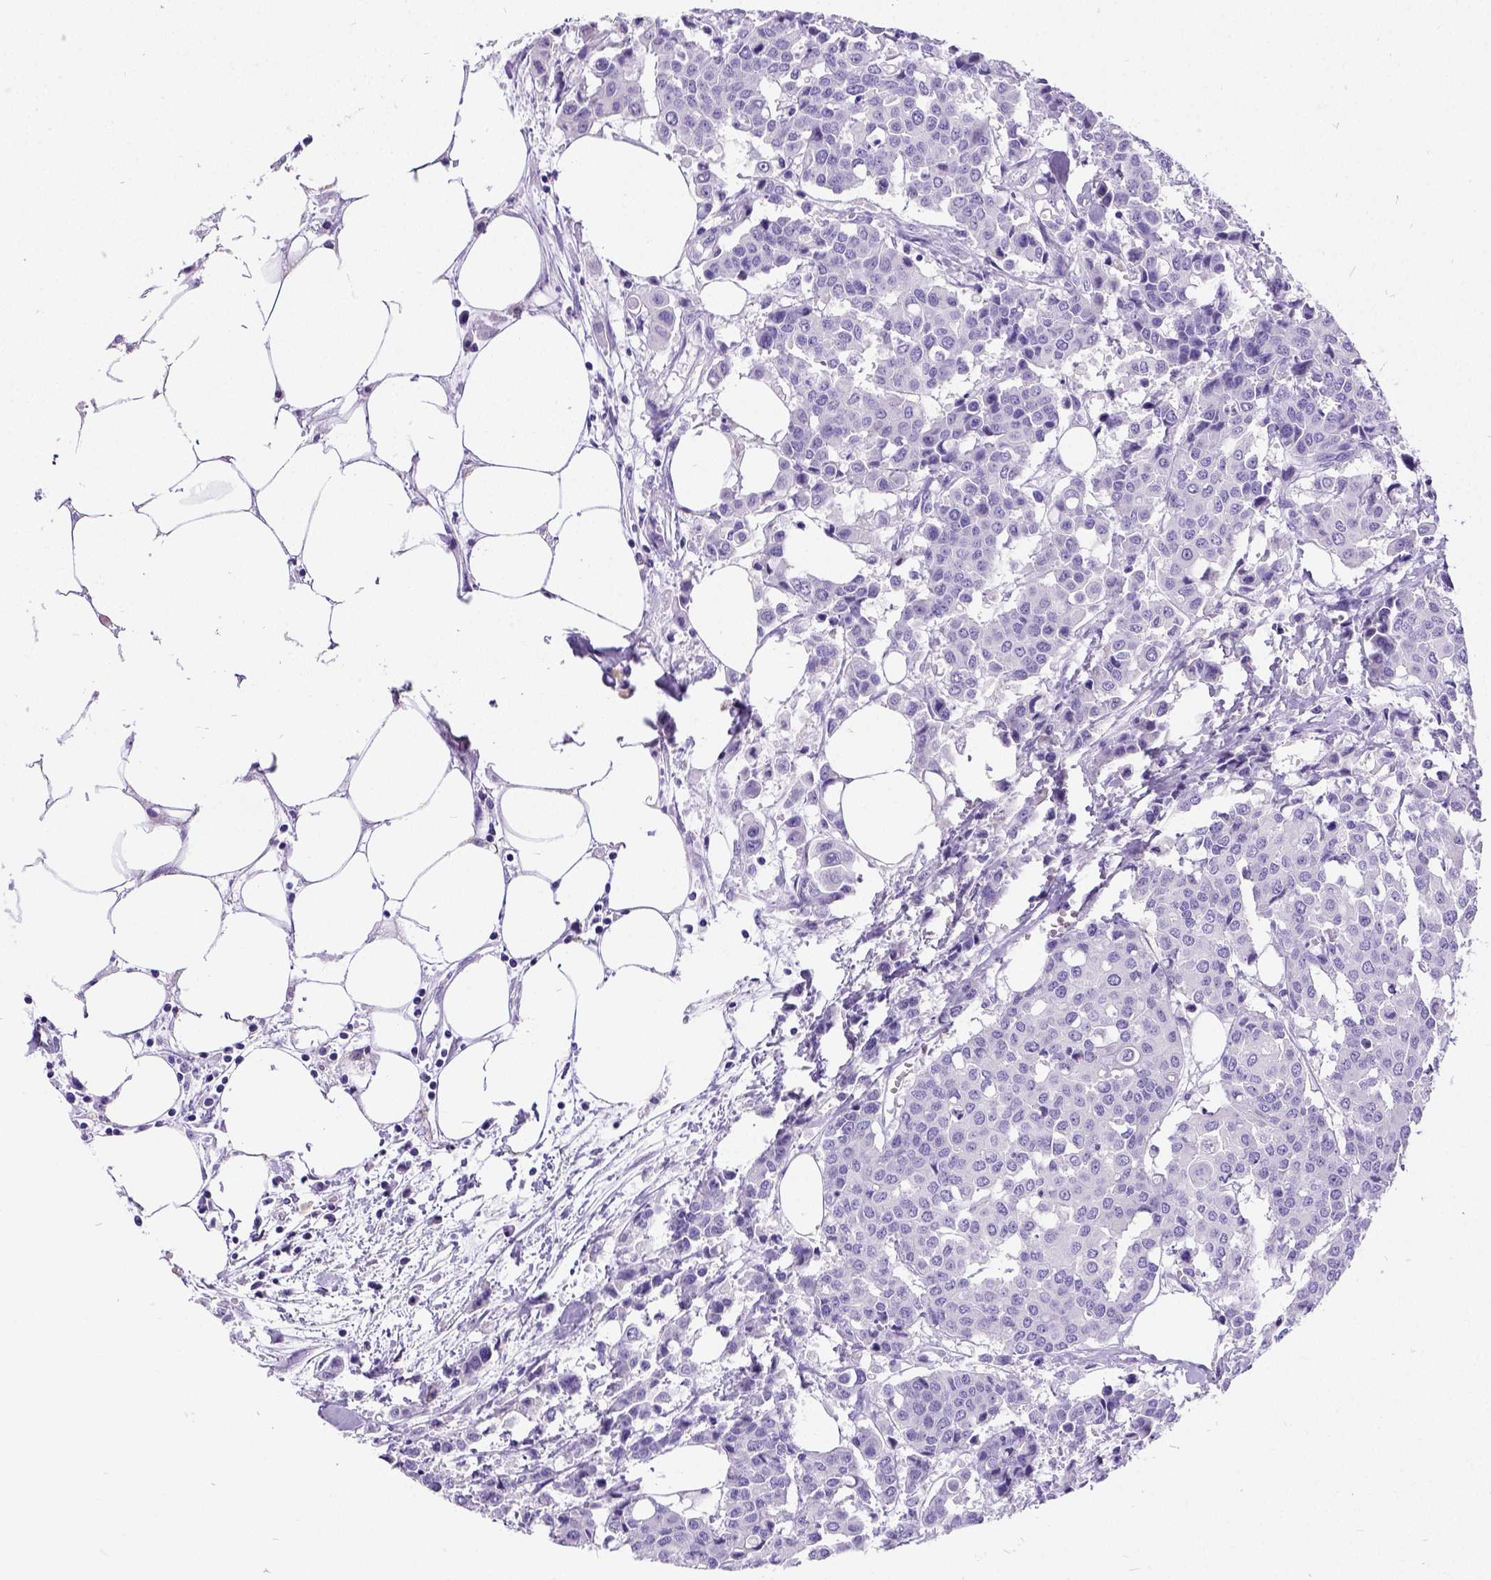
{"staining": {"intensity": "negative", "quantity": "none", "location": "none"}, "tissue": "carcinoid", "cell_type": "Tumor cells", "image_type": "cancer", "snomed": [{"axis": "morphology", "description": "Carcinoid, malignant, NOS"}, {"axis": "topography", "description": "Colon"}], "caption": "The micrograph displays no significant staining in tumor cells of malignant carcinoid. (DAB immunohistochemistry with hematoxylin counter stain).", "gene": "SATB2", "patient": {"sex": "male", "age": 81}}